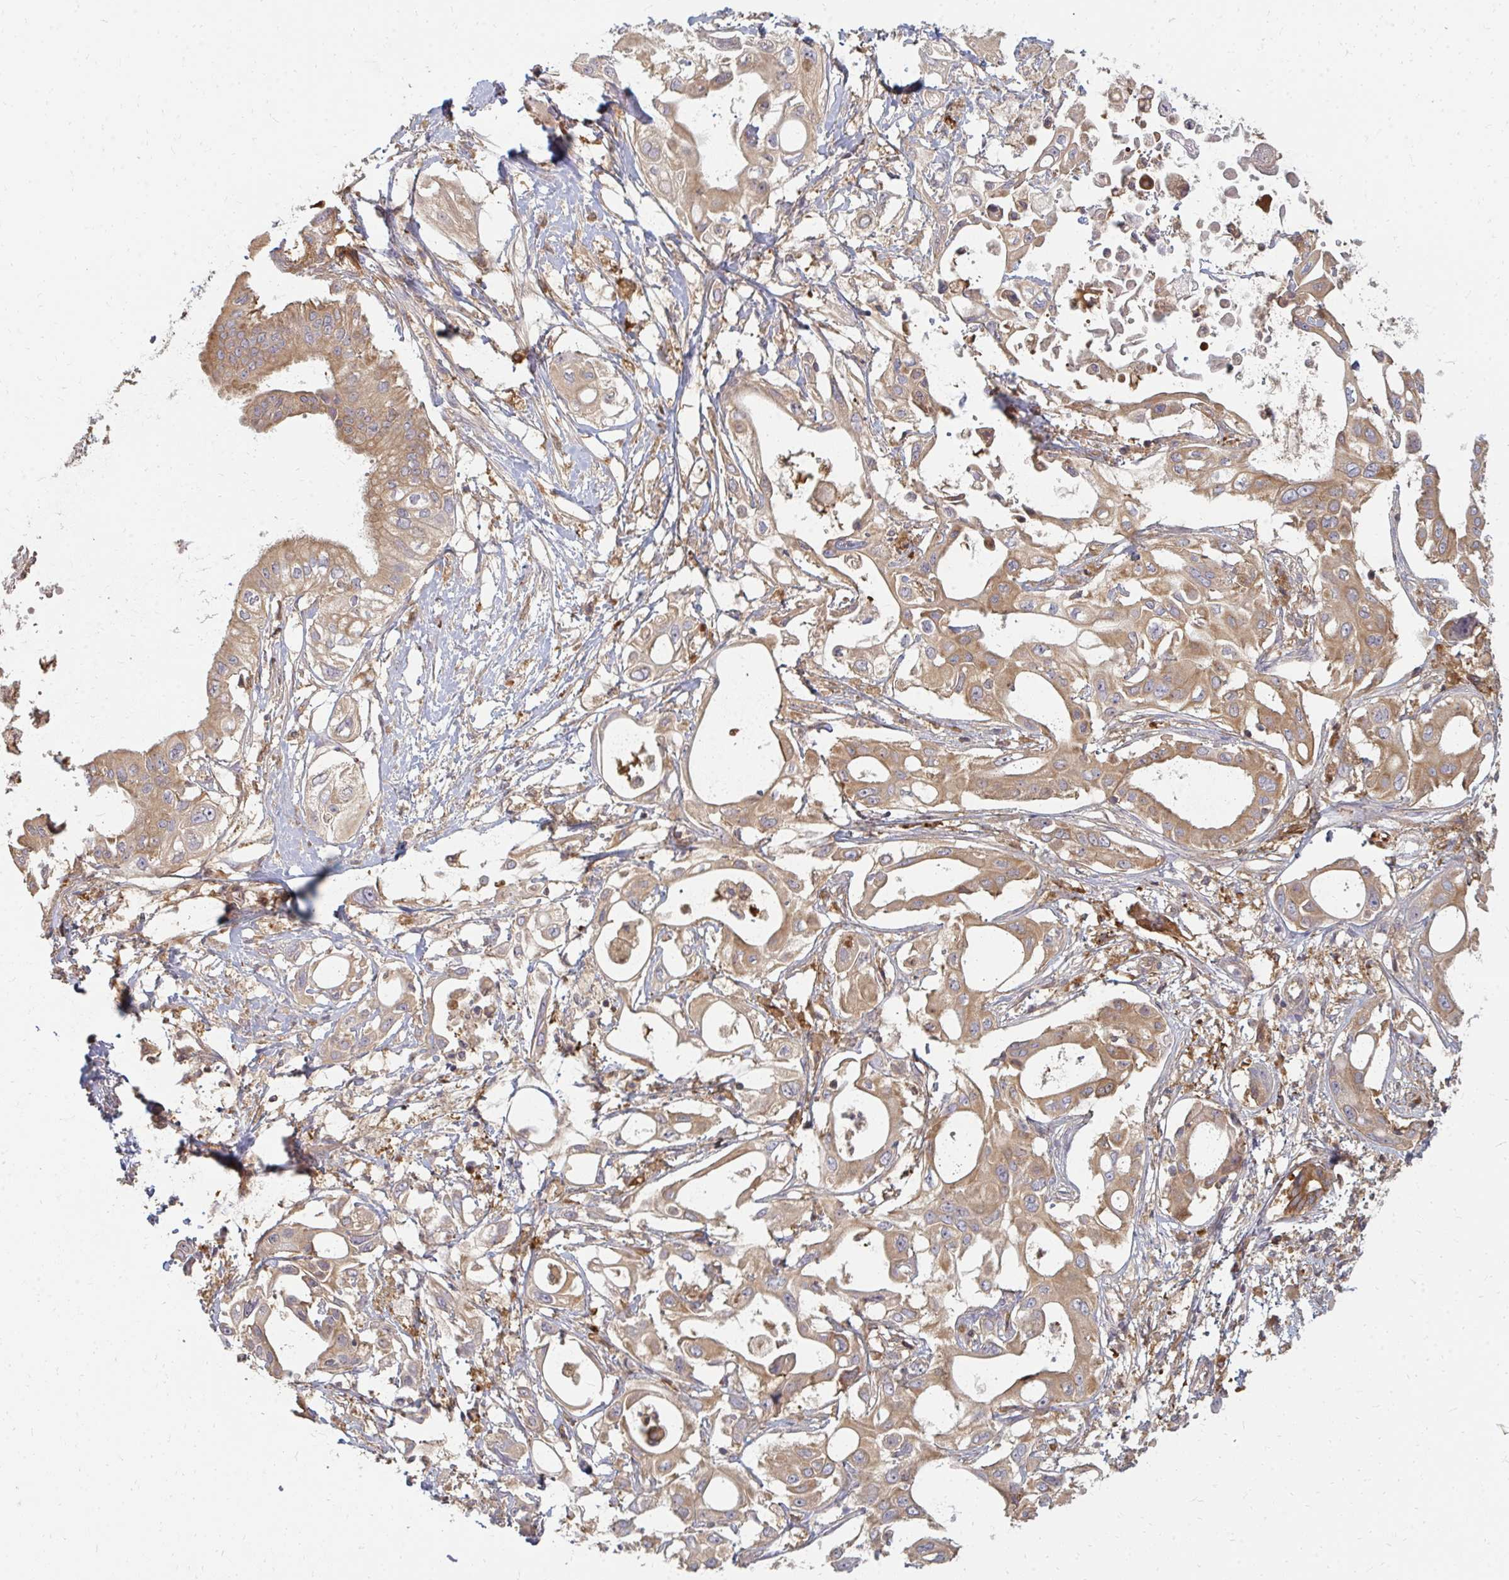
{"staining": {"intensity": "weak", "quantity": ">75%", "location": "cytoplasmic/membranous"}, "tissue": "pancreatic cancer", "cell_type": "Tumor cells", "image_type": "cancer", "snomed": [{"axis": "morphology", "description": "Adenocarcinoma, NOS"}, {"axis": "topography", "description": "Pancreas"}], "caption": "This photomicrograph exhibits IHC staining of pancreatic adenocarcinoma, with low weak cytoplasmic/membranous positivity in about >75% of tumor cells.", "gene": "ZNF285", "patient": {"sex": "female", "age": 68}}